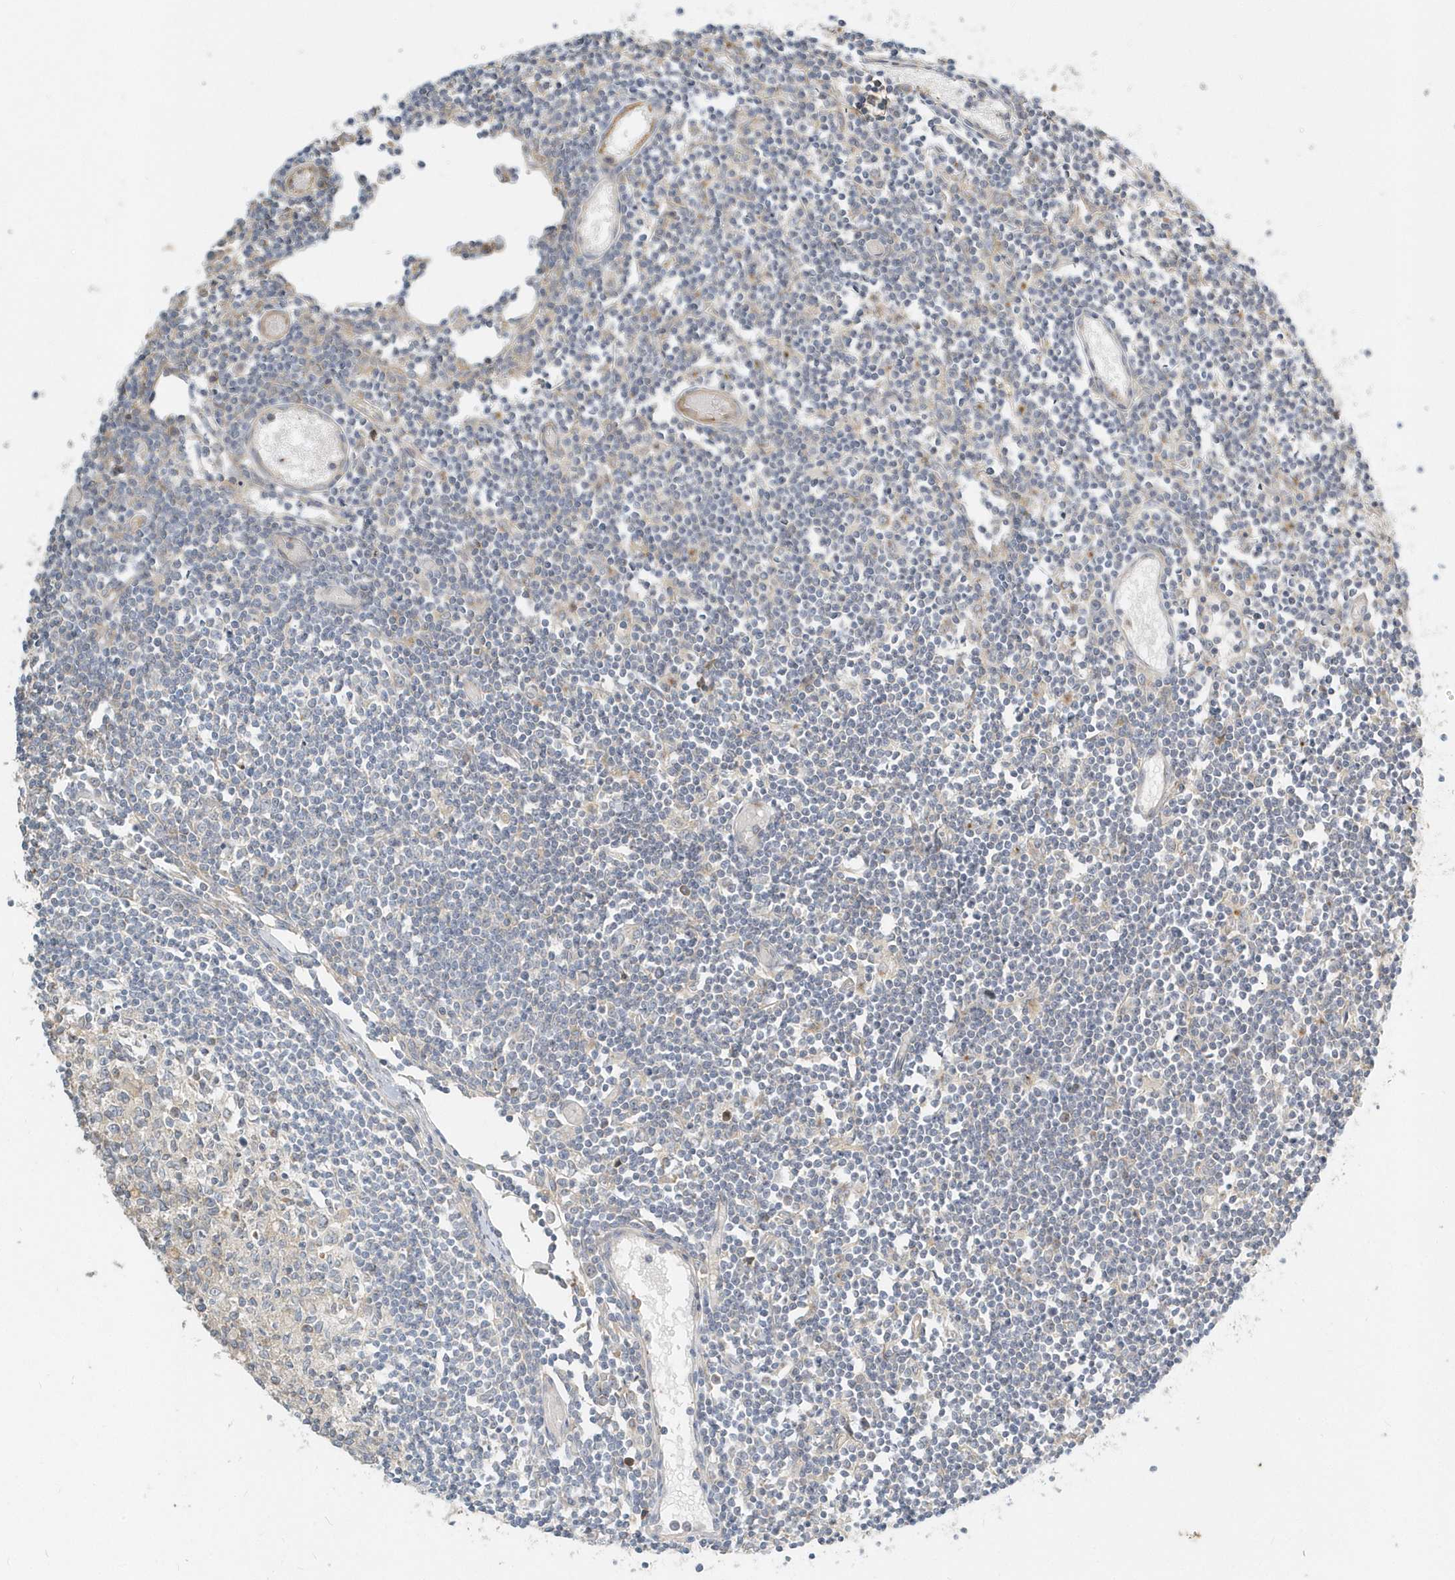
{"staining": {"intensity": "weak", "quantity": "<25%", "location": "cytoplasmic/membranous"}, "tissue": "lymph node", "cell_type": "Germinal center cells", "image_type": "normal", "snomed": [{"axis": "morphology", "description": "Normal tissue, NOS"}, {"axis": "topography", "description": "Lymph node"}], "caption": "A high-resolution photomicrograph shows immunohistochemistry (IHC) staining of benign lymph node, which displays no significant staining in germinal center cells.", "gene": "NAPB", "patient": {"sex": "female", "age": 11}}